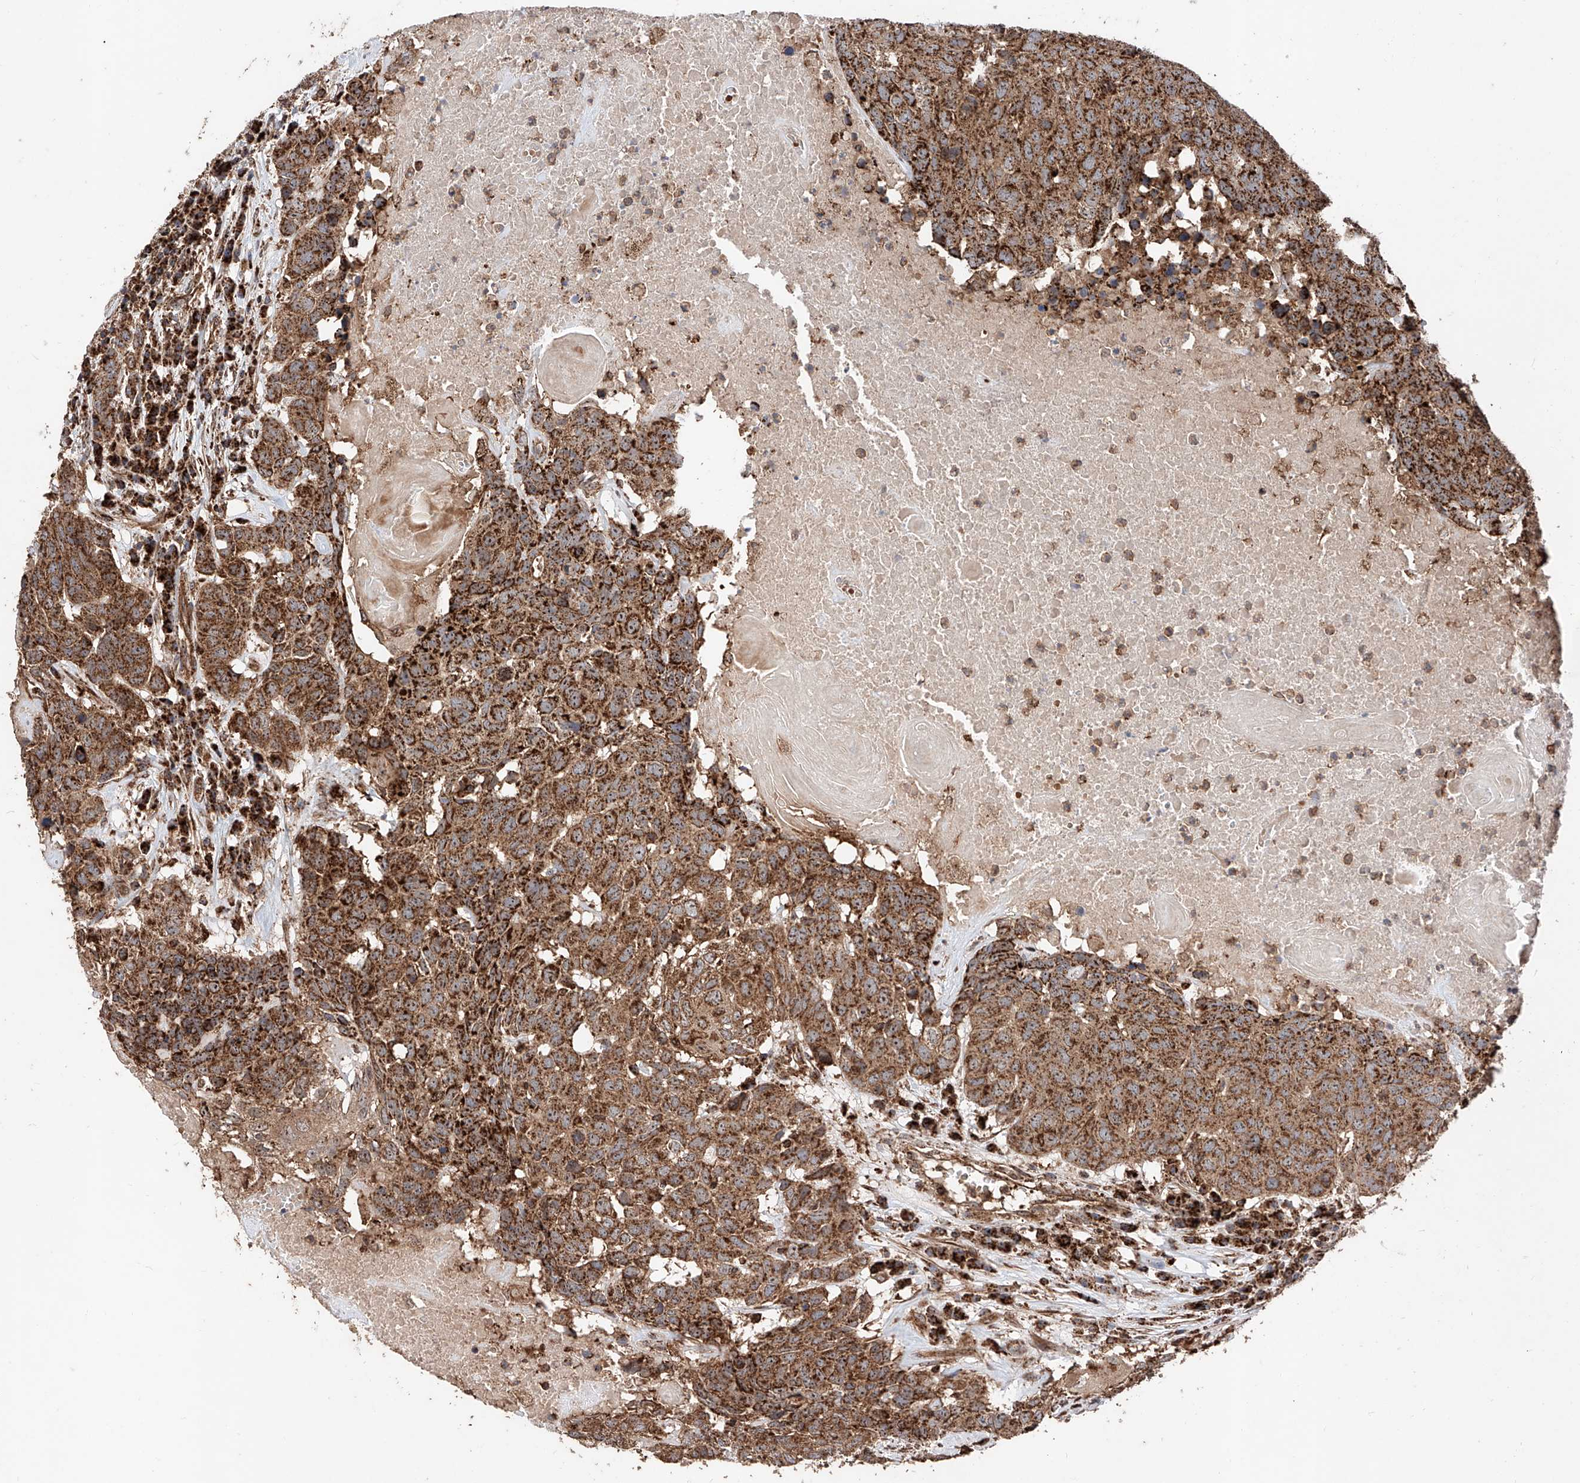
{"staining": {"intensity": "strong", "quantity": ">75%", "location": "cytoplasmic/membranous"}, "tissue": "head and neck cancer", "cell_type": "Tumor cells", "image_type": "cancer", "snomed": [{"axis": "morphology", "description": "Squamous cell carcinoma, NOS"}, {"axis": "topography", "description": "Head-Neck"}], "caption": "This is a micrograph of immunohistochemistry (IHC) staining of head and neck squamous cell carcinoma, which shows strong staining in the cytoplasmic/membranous of tumor cells.", "gene": "PISD", "patient": {"sex": "male", "age": 66}}